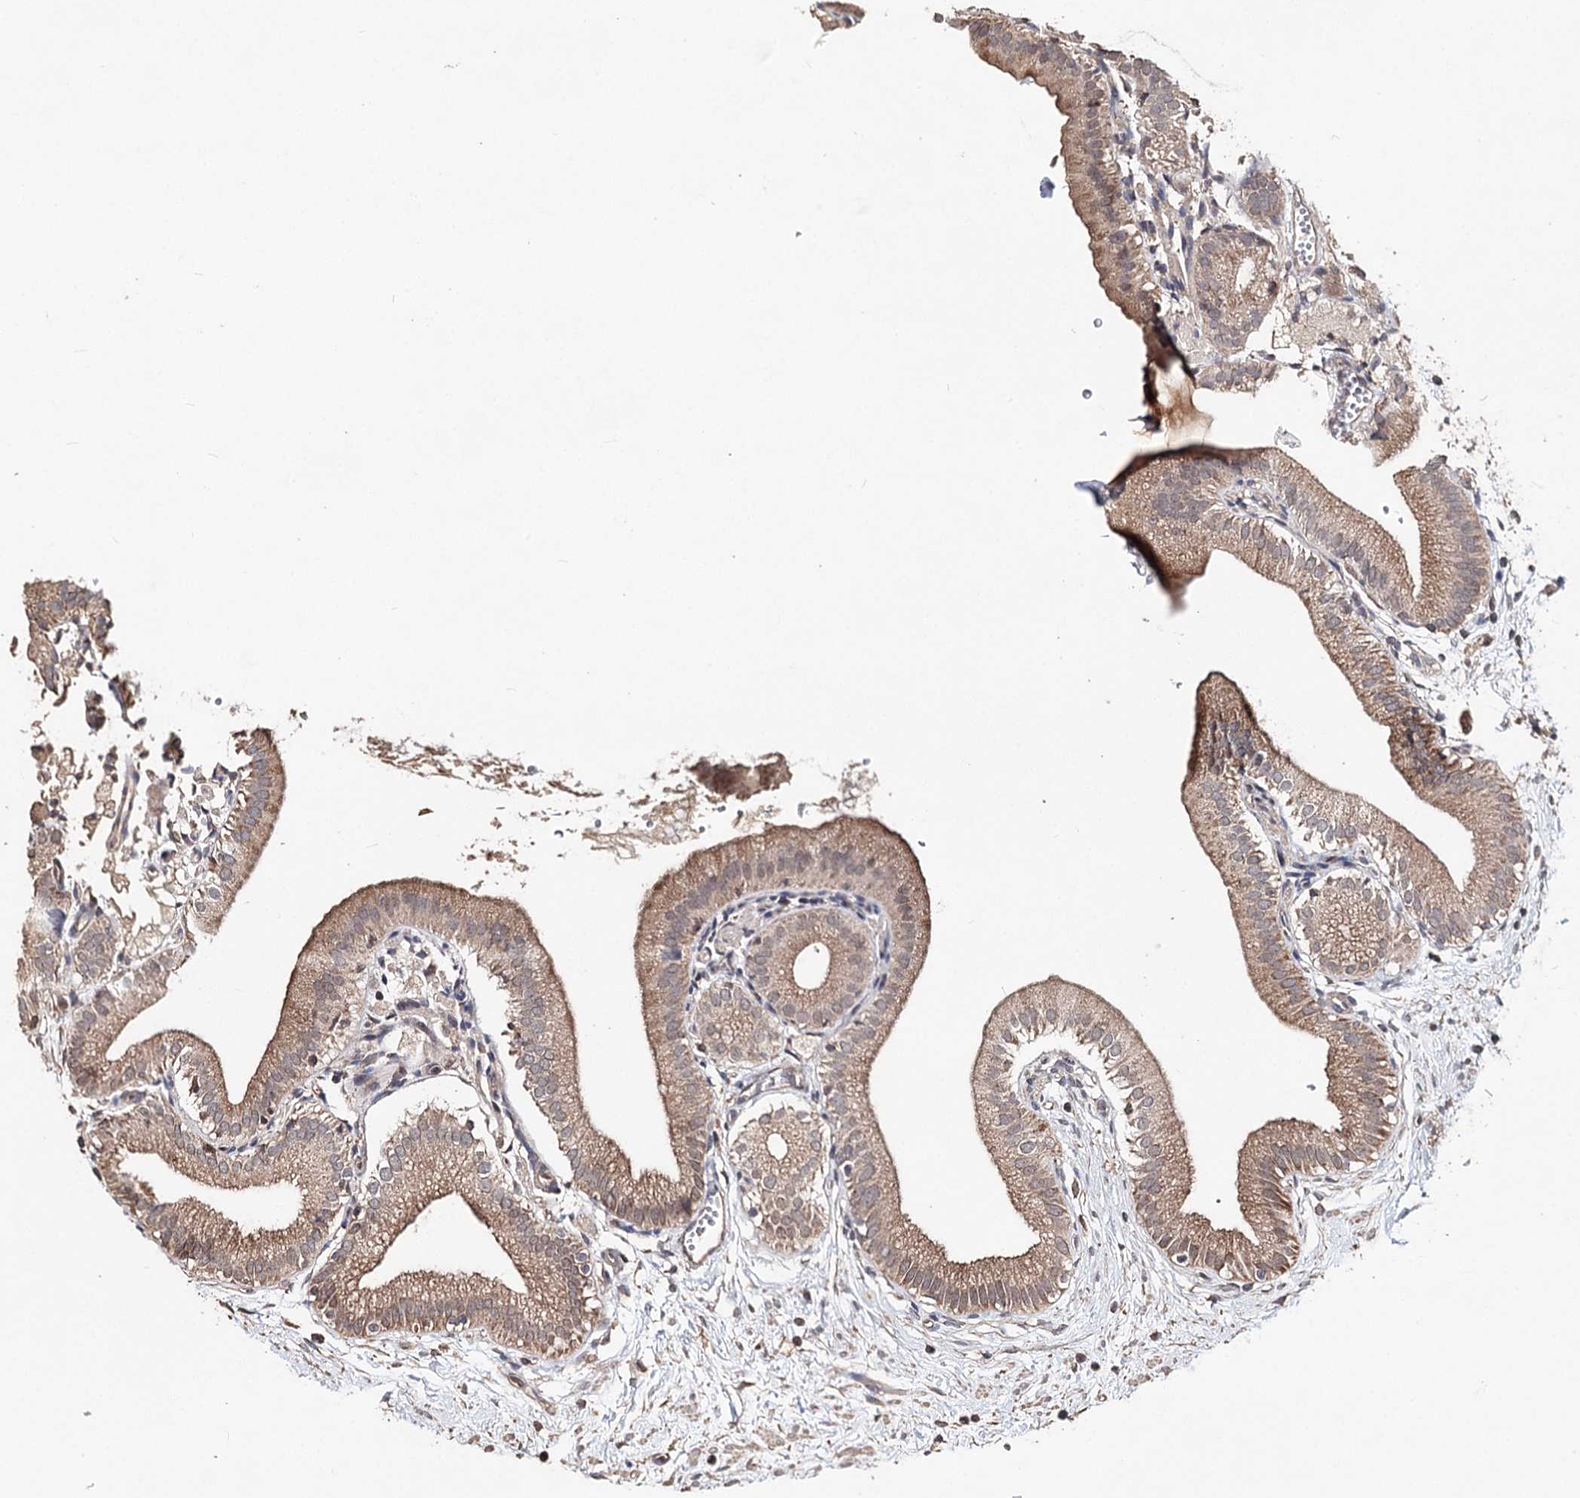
{"staining": {"intensity": "moderate", "quantity": ">75%", "location": "cytoplasmic/membranous"}, "tissue": "gallbladder", "cell_type": "Glandular cells", "image_type": "normal", "snomed": [{"axis": "morphology", "description": "Normal tissue, NOS"}, {"axis": "topography", "description": "Gallbladder"}], "caption": "Protein staining demonstrates moderate cytoplasmic/membranous expression in about >75% of glandular cells in unremarkable gallbladder.", "gene": "NOPCHAP1", "patient": {"sex": "male", "age": 55}}